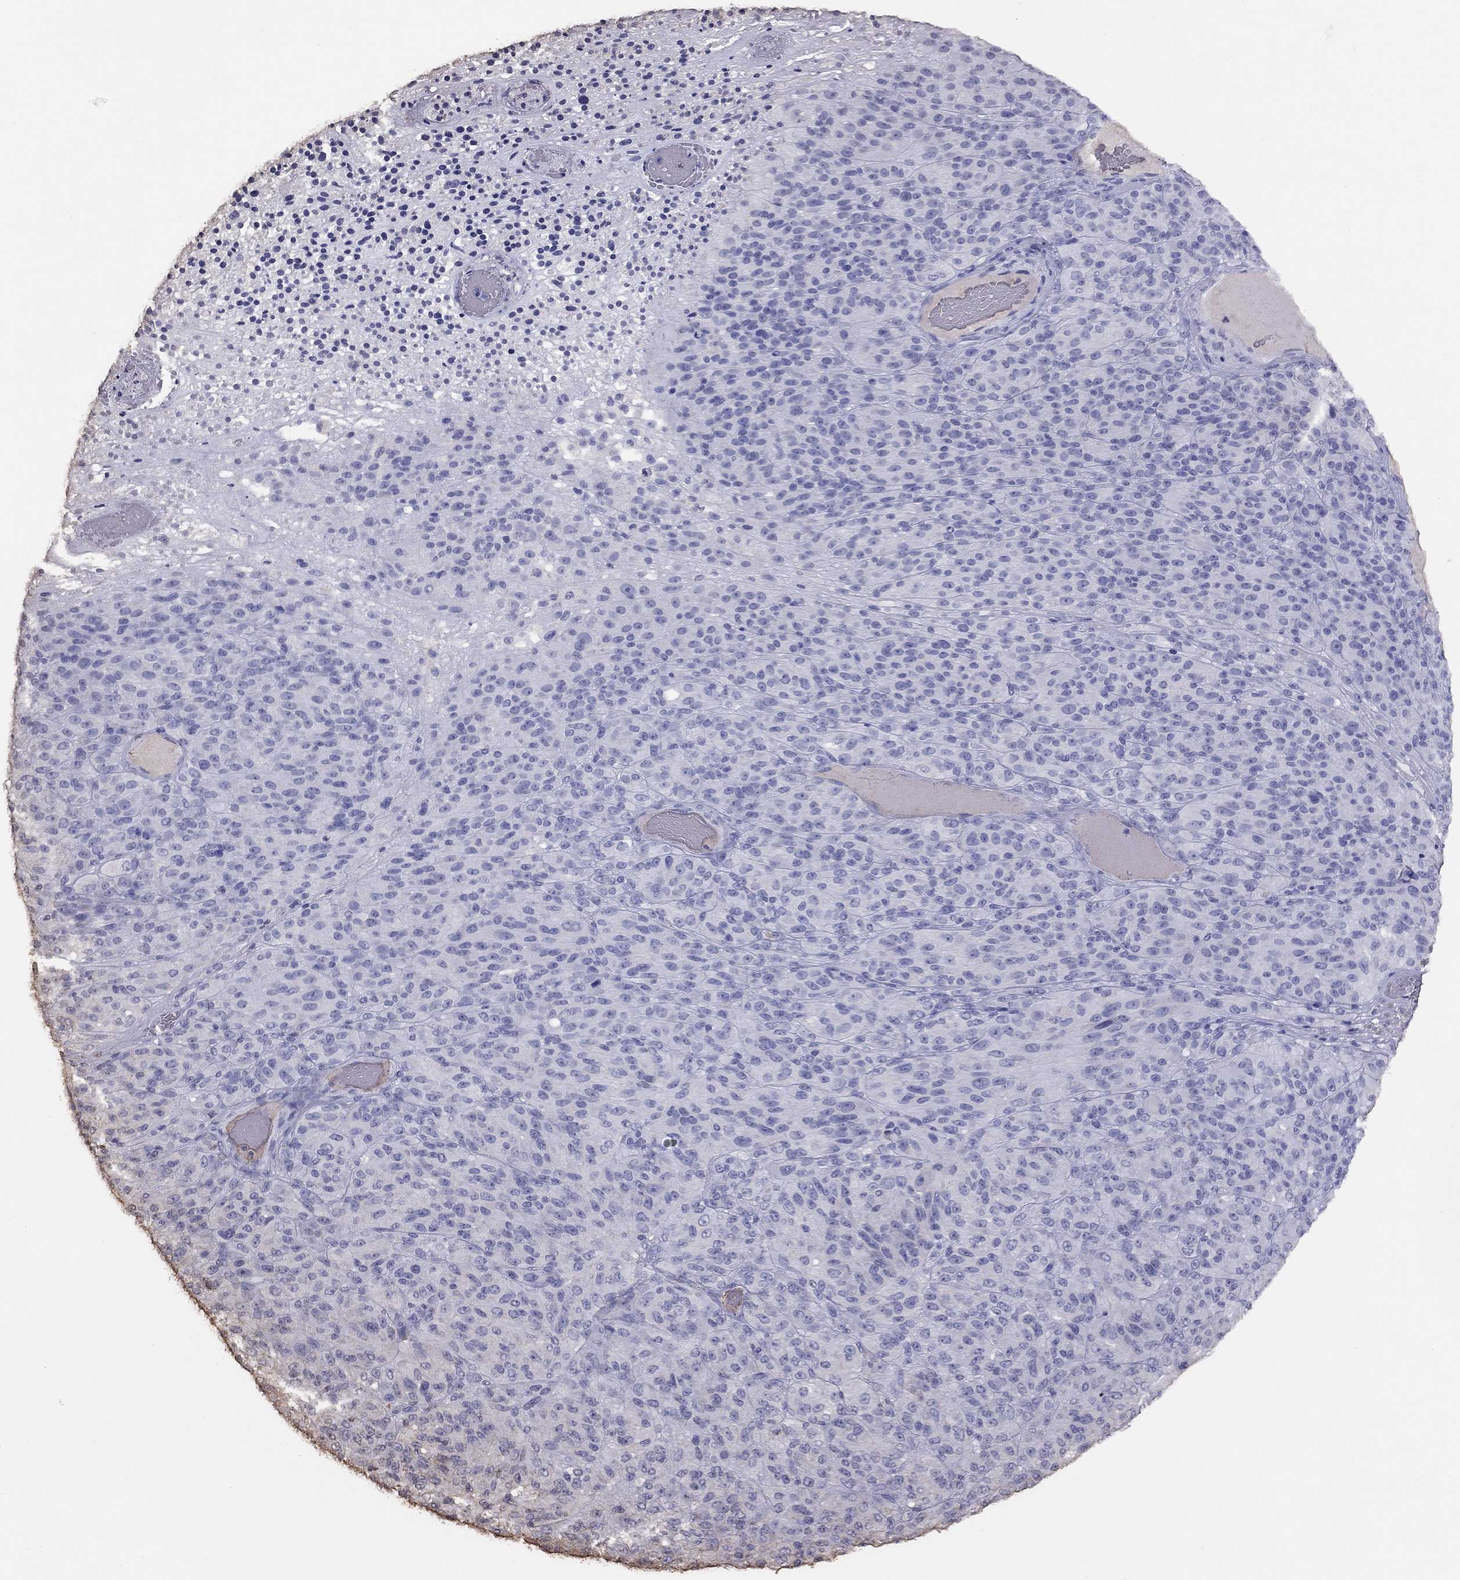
{"staining": {"intensity": "negative", "quantity": "none", "location": "none"}, "tissue": "melanoma", "cell_type": "Tumor cells", "image_type": "cancer", "snomed": [{"axis": "morphology", "description": "Malignant melanoma, Metastatic site"}, {"axis": "topography", "description": "Brain"}], "caption": "A histopathology image of human melanoma is negative for staining in tumor cells.", "gene": "SUN3", "patient": {"sex": "female", "age": 56}}